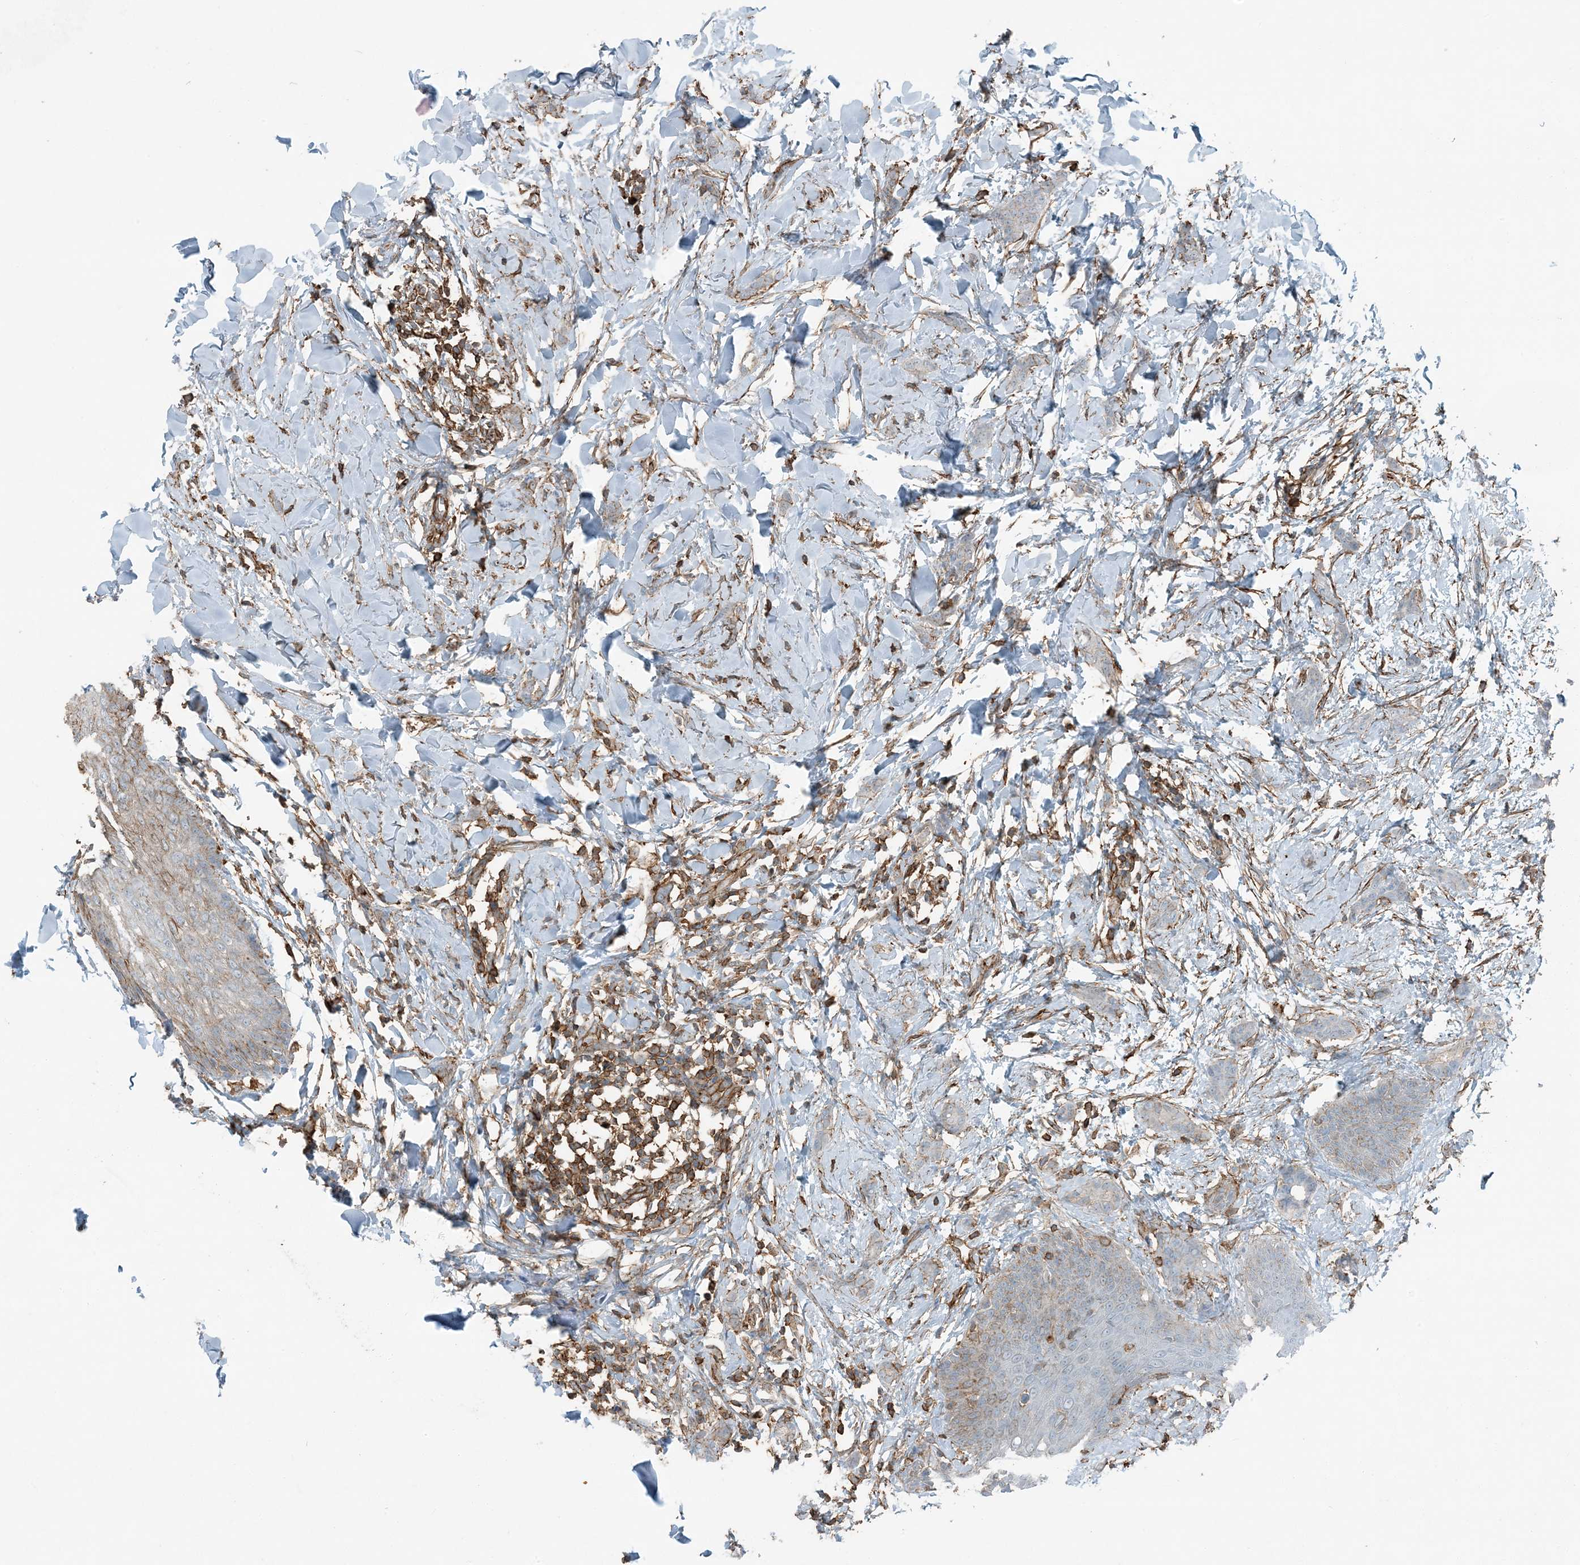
{"staining": {"intensity": "negative", "quantity": "none", "location": "none"}, "tissue": "breast cancer", "cell_type": "Tumor cells", "image_type": "cancer", "snomed": [{"axis": "morphology", "description": "Lobular carcinoma"}, {"axis": "topography", "description": "Skin"}, {"axis": "topography", "description": "Breast"}], "caption": "The image displays no significant staining in tumor cells of breast cancer. (DAB immunohistochemistry visualized using brightfield microscopy, high magnification).", "gene": "APOBEC3C", "patient": {"sex": "female", "age": 46}}